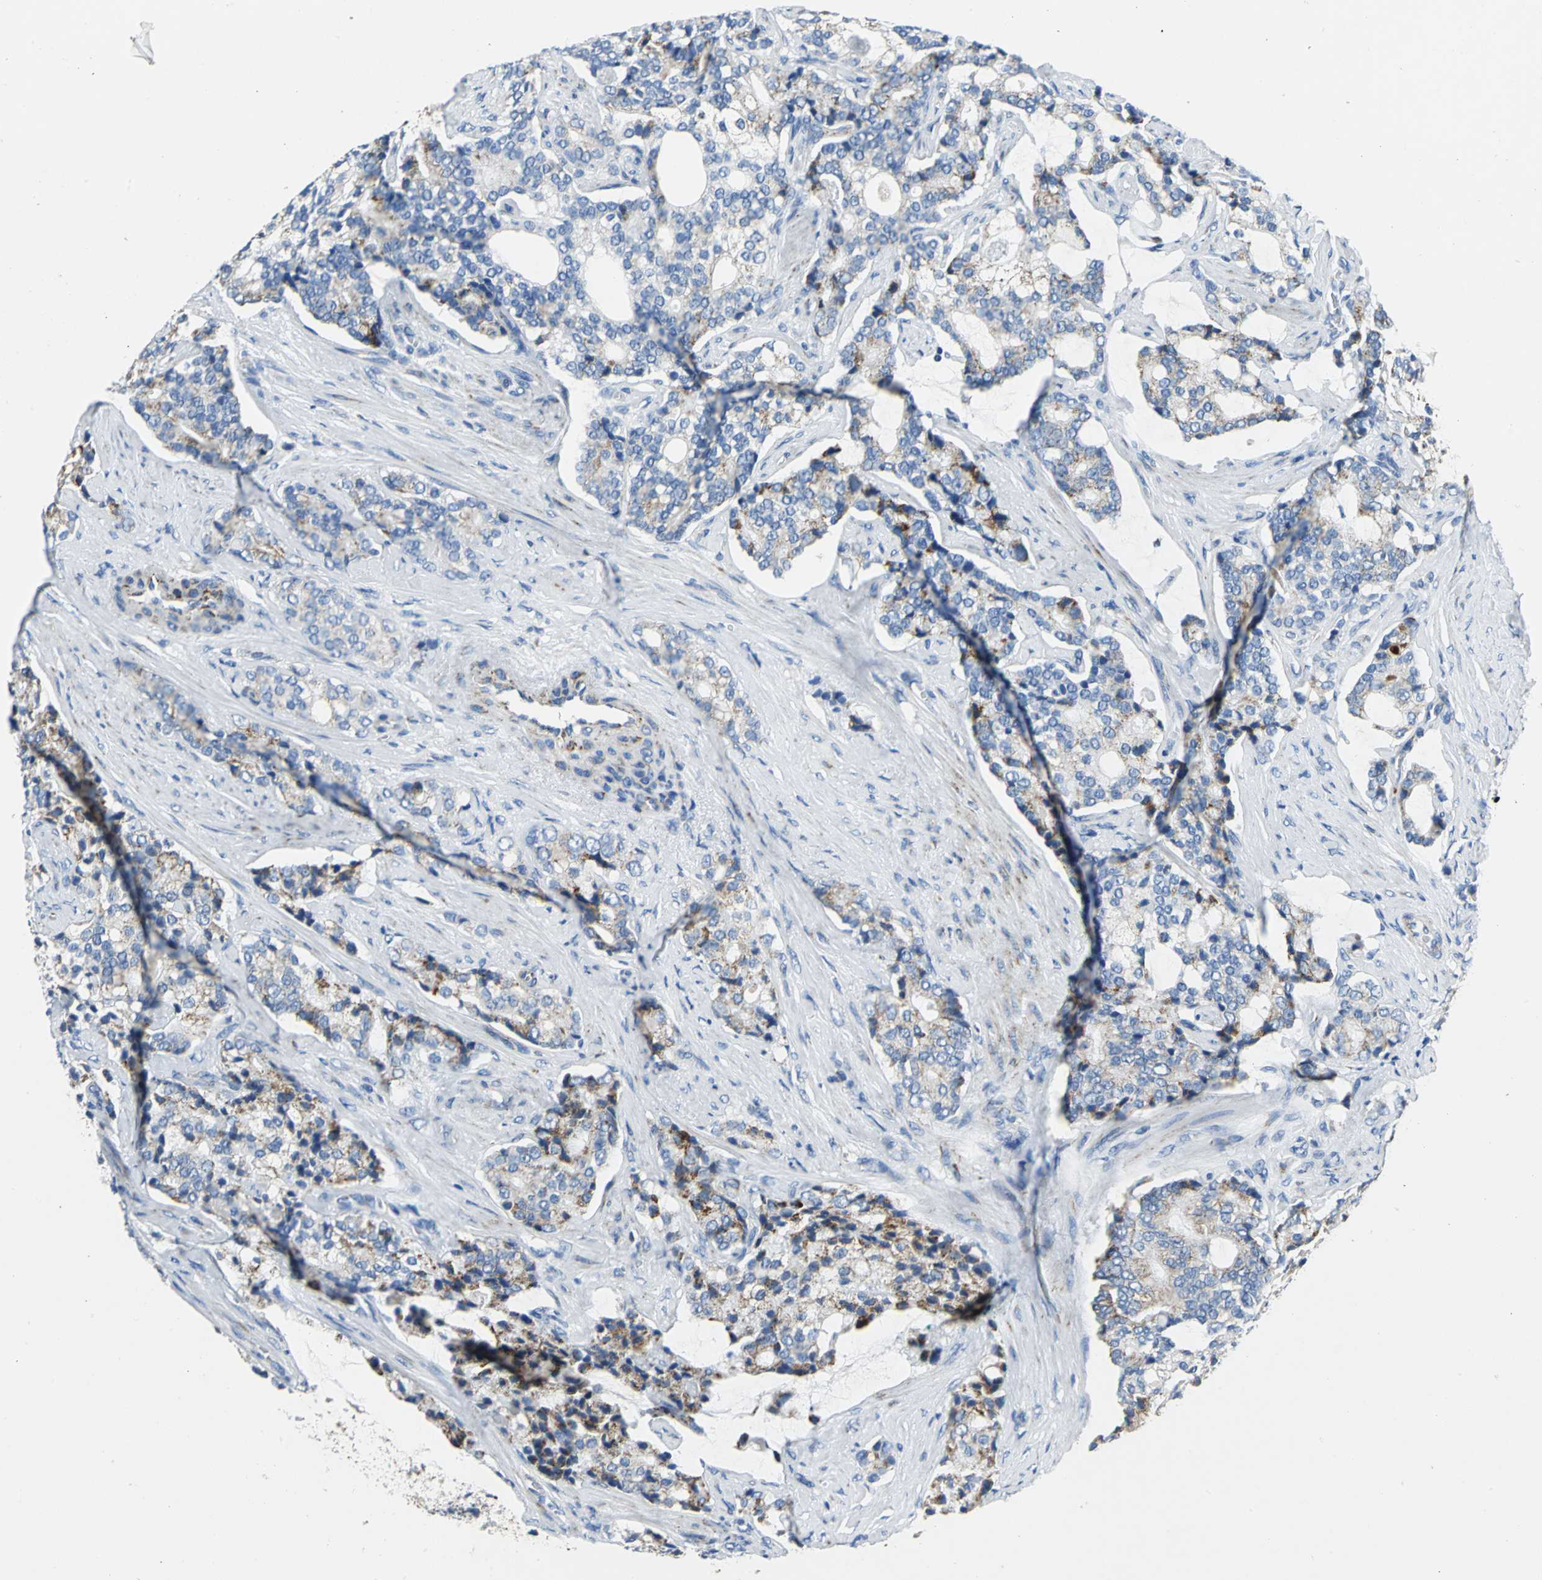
{"staining": {"intensity": "weak", "quantity": ">75%", "location": "cytoplasmic/membranous"}, "tissue": "prostate cancer", "cell_type": "Tumor cells", "image_type": "cancer", "snomed": [{"axis": "morphology", "description": "Adenocarcinoma, Low grade"}, {"axis": "topography", "description": "Prostate"}], "caption": "Adenocarcinoma (low-grade) (prostate) tissue demonstrates weak cytoplasmic/membranous positivity in about >75% of tumor cells, visualized by immunohistochemistry. (Brightfield microscopy of DAB IHC at high magnification).", "gene": "IFI6", "patient": {"sex": "male", "age": 58}}